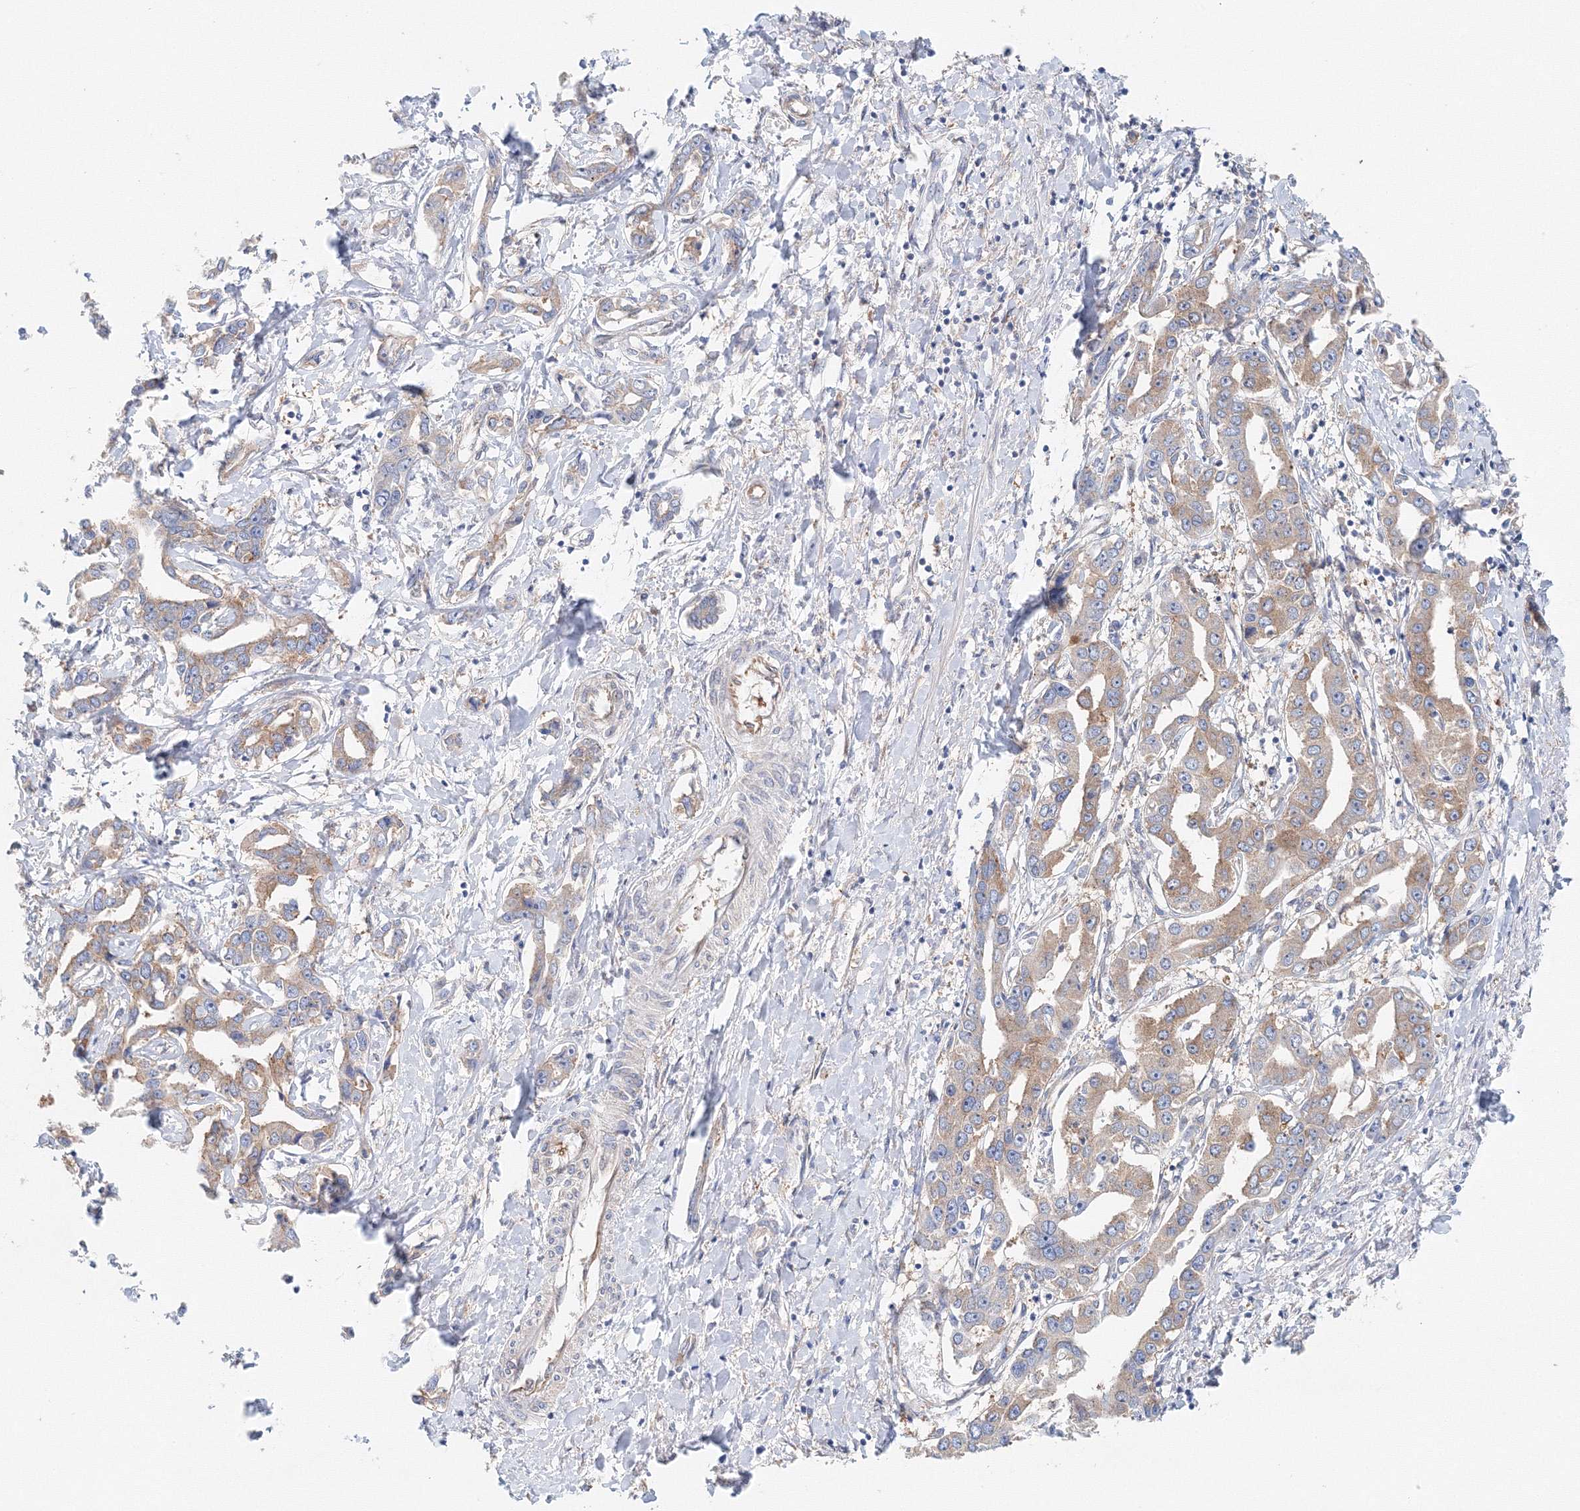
{"staining": {"intensity": "weak", "quantity": ">75%", "location": "cytoplasmic/membranous"}, "tissue": "liver cancer", "cell_type": "Tumor cells", "image_type": "cancer", "snomed": [{"axis": "morphology", "description": "Cholangiocarcinoma"}, {"axis": "topography", "description": "Liver"}], "caption": "This photomicrograph displays immunohistochemistry staining of liver cancer (cholangiocarcinoma), with low weak cytoplasmic/membranous staining in approximately >75% of tumor cells.", "gene": "TPRKB", "patient": {"sex": "male", "age": 59}}